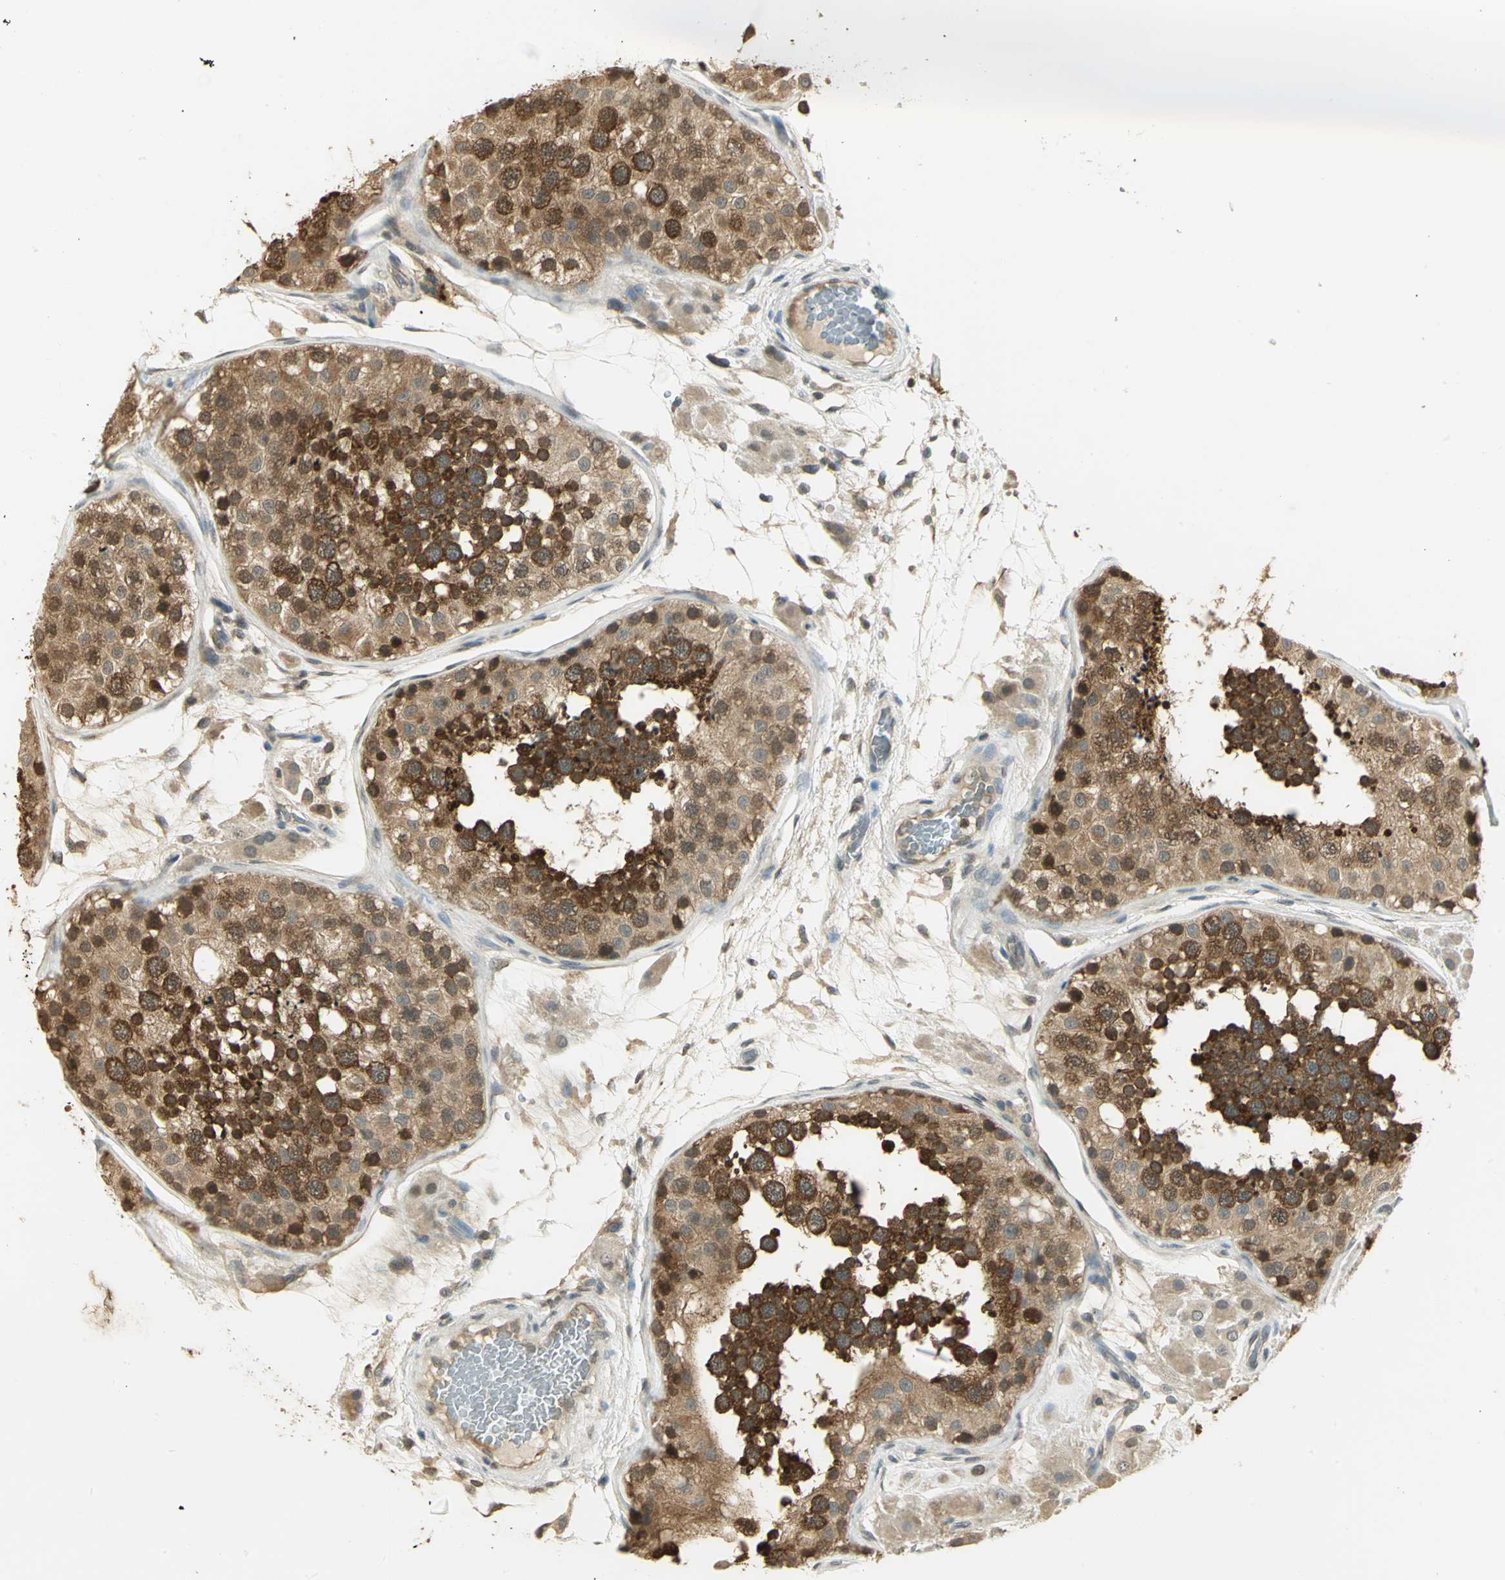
{"staining": {"intensity": "strong", "quantity": "25%-75%", "location": "cytoplasmic/membranous"}, "tissue": "testis", "cell_type": "Cells in seminiferous ducts", "image_type": "normal", "snomed": [{"axis": "morphology", "description": "Normal tissue, NOS"}, {"axis": "topography", "description": "Testis"}], "caption": "Brown immunohistochemical staining in normal testis demonstrates strong cytoplasmic/membranous positivity in about 25%-75% of cells in seminiferous ducts. (brown staining indicates protein expression, while blue staining denotes nuclei).", "gene": "CDC34", "patient": {"sex": "male", "age": 26}}